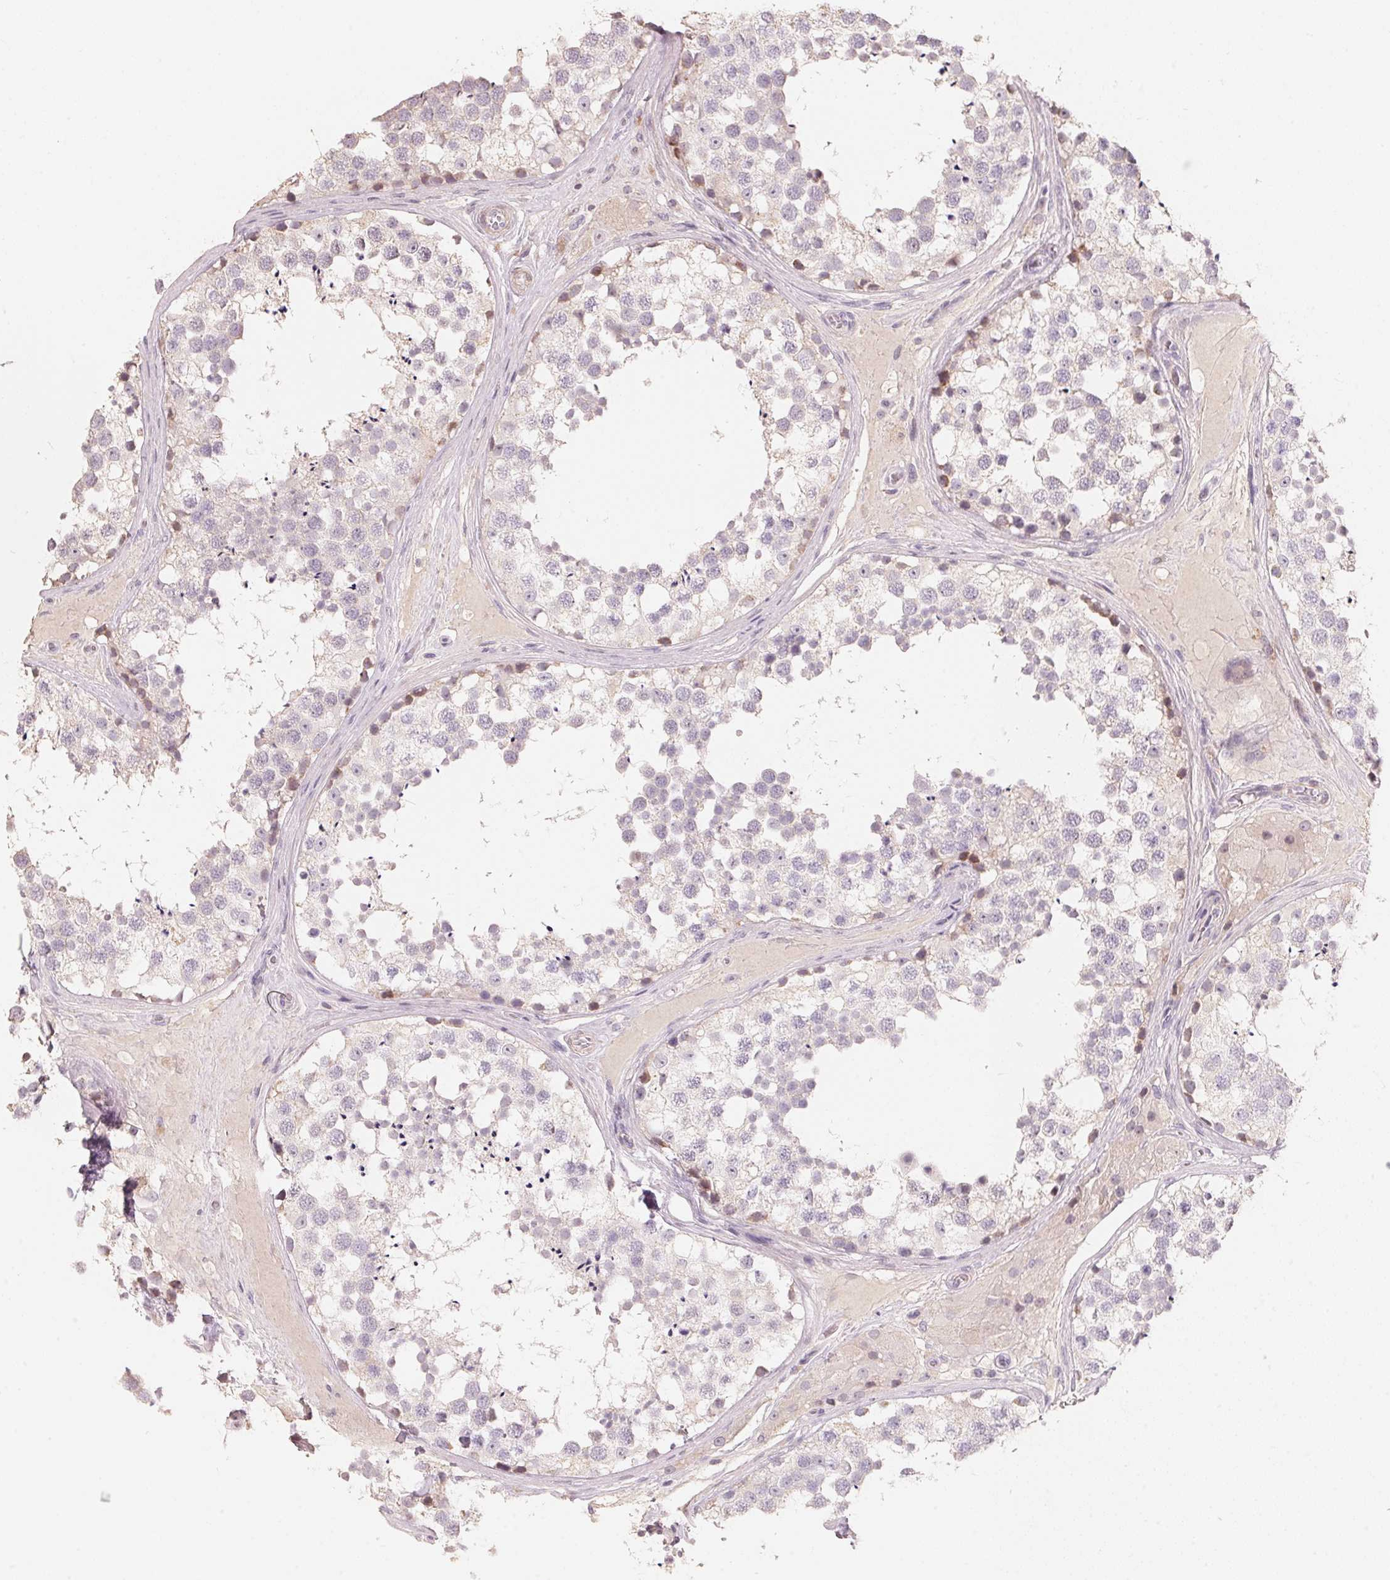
{"staining": {"intensity": "weak", "quantity": "<25%", "location": "cytoplasmic/membranous"}, "tissue": "testis", "cell_type": "Cells in seminiferous ducts", "image_type": "normal", "snomed": [{"axis": "morphology", "description": "Normal tissue, NOS"}, {"axis": "morphology", "description": "Seminoma, NOS"}, {"axis": "topography", "description": "Testis"}], "caption": "Immunohistochemical staining of benign testis shows no significant positivity in cells in seminiferous ducts.", "gene": "TP53AIP1", "patient": {"sex": "male", "age": 65}}